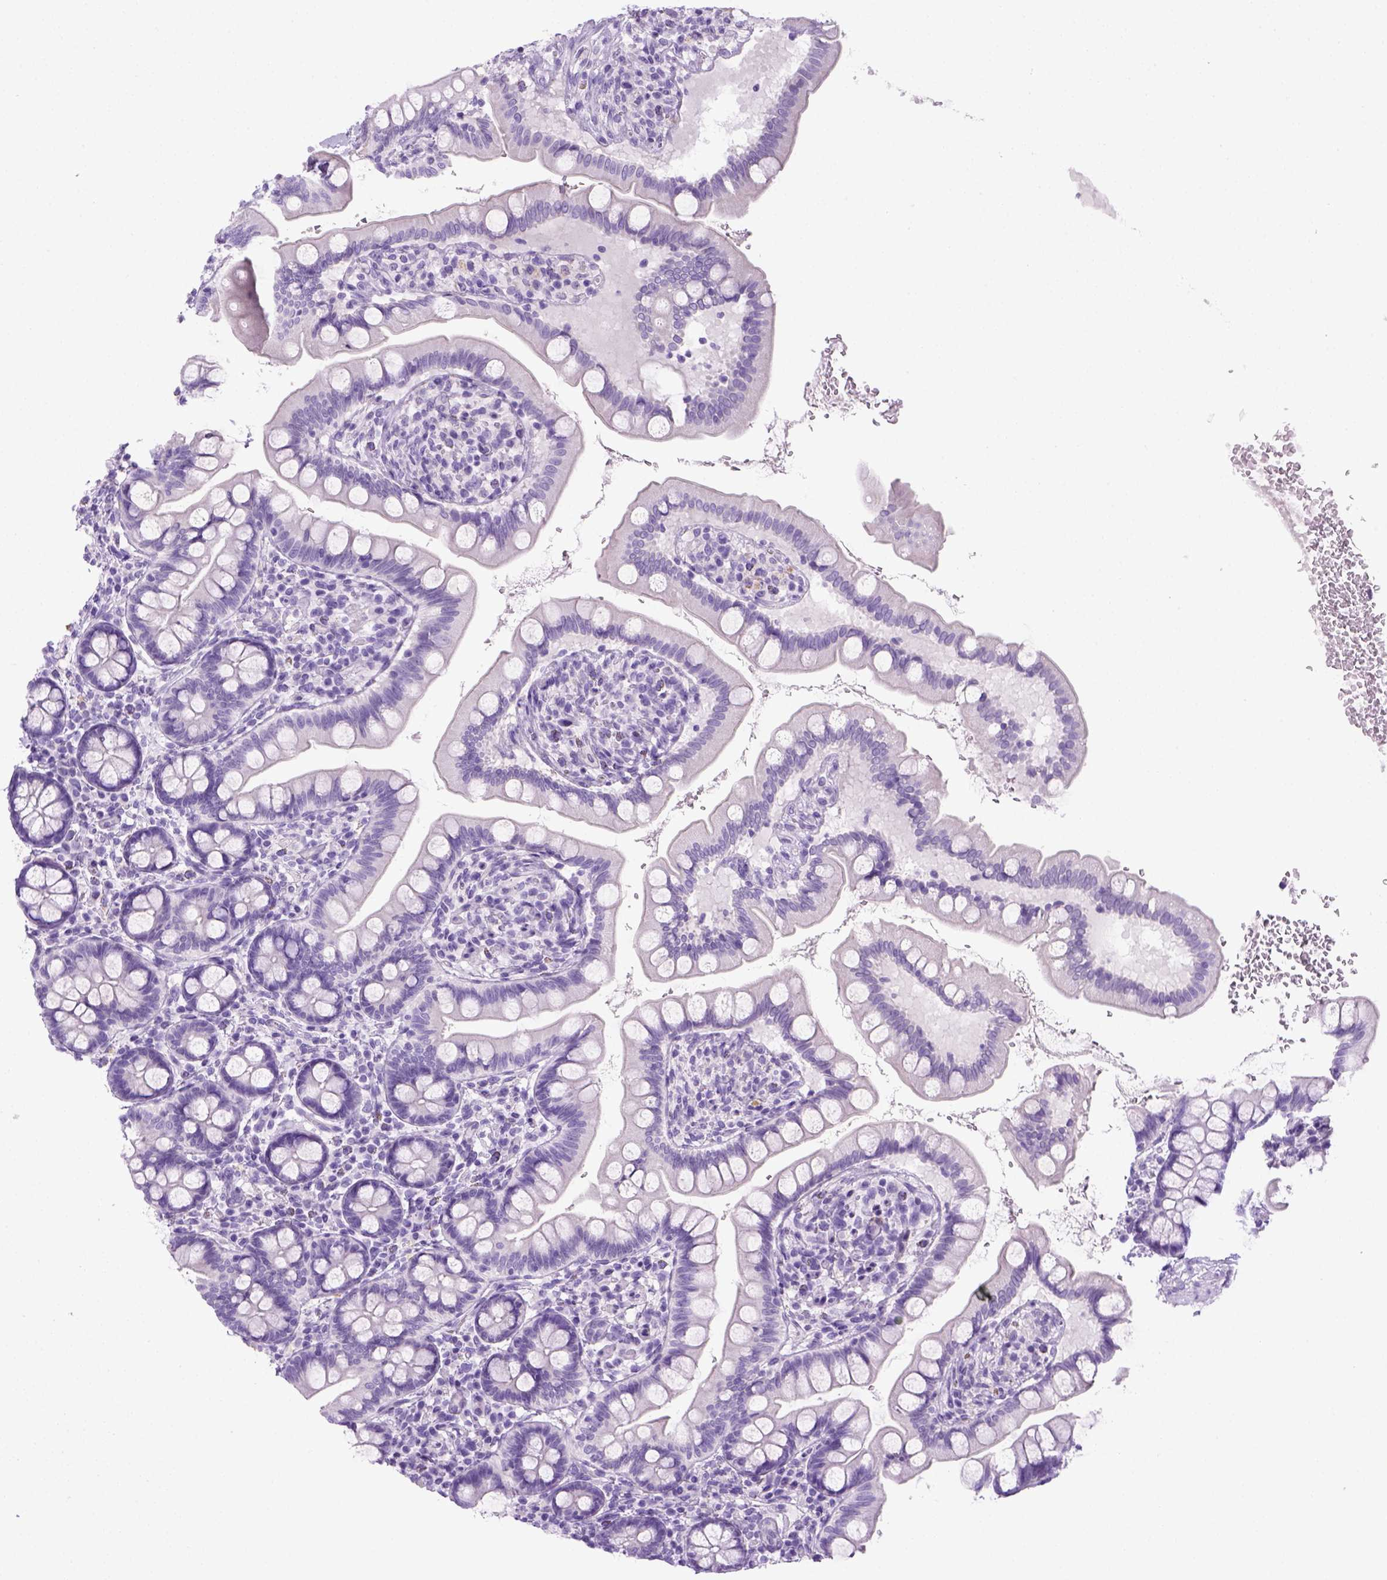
{"staining": {"intensity": "negative", "quantity": "none", "location": "none"}, "tissue": "small intestine", "cell_type": "Glandular cells", "image_type": "normal", "snomed": [{"axis": "morphology", "description": "Normal tissue, NOS"}, {"axis": "topography", "description": "Small intestine"}], "caption": "A micrograph of human small intestine is negative for staining in glandular cells. The staining is performed using DAB brown chromogen with nuclei counter-stained in using hematoxylin.", "gene": "KRT71", "patient": {"sex": "female", "age": 56}}